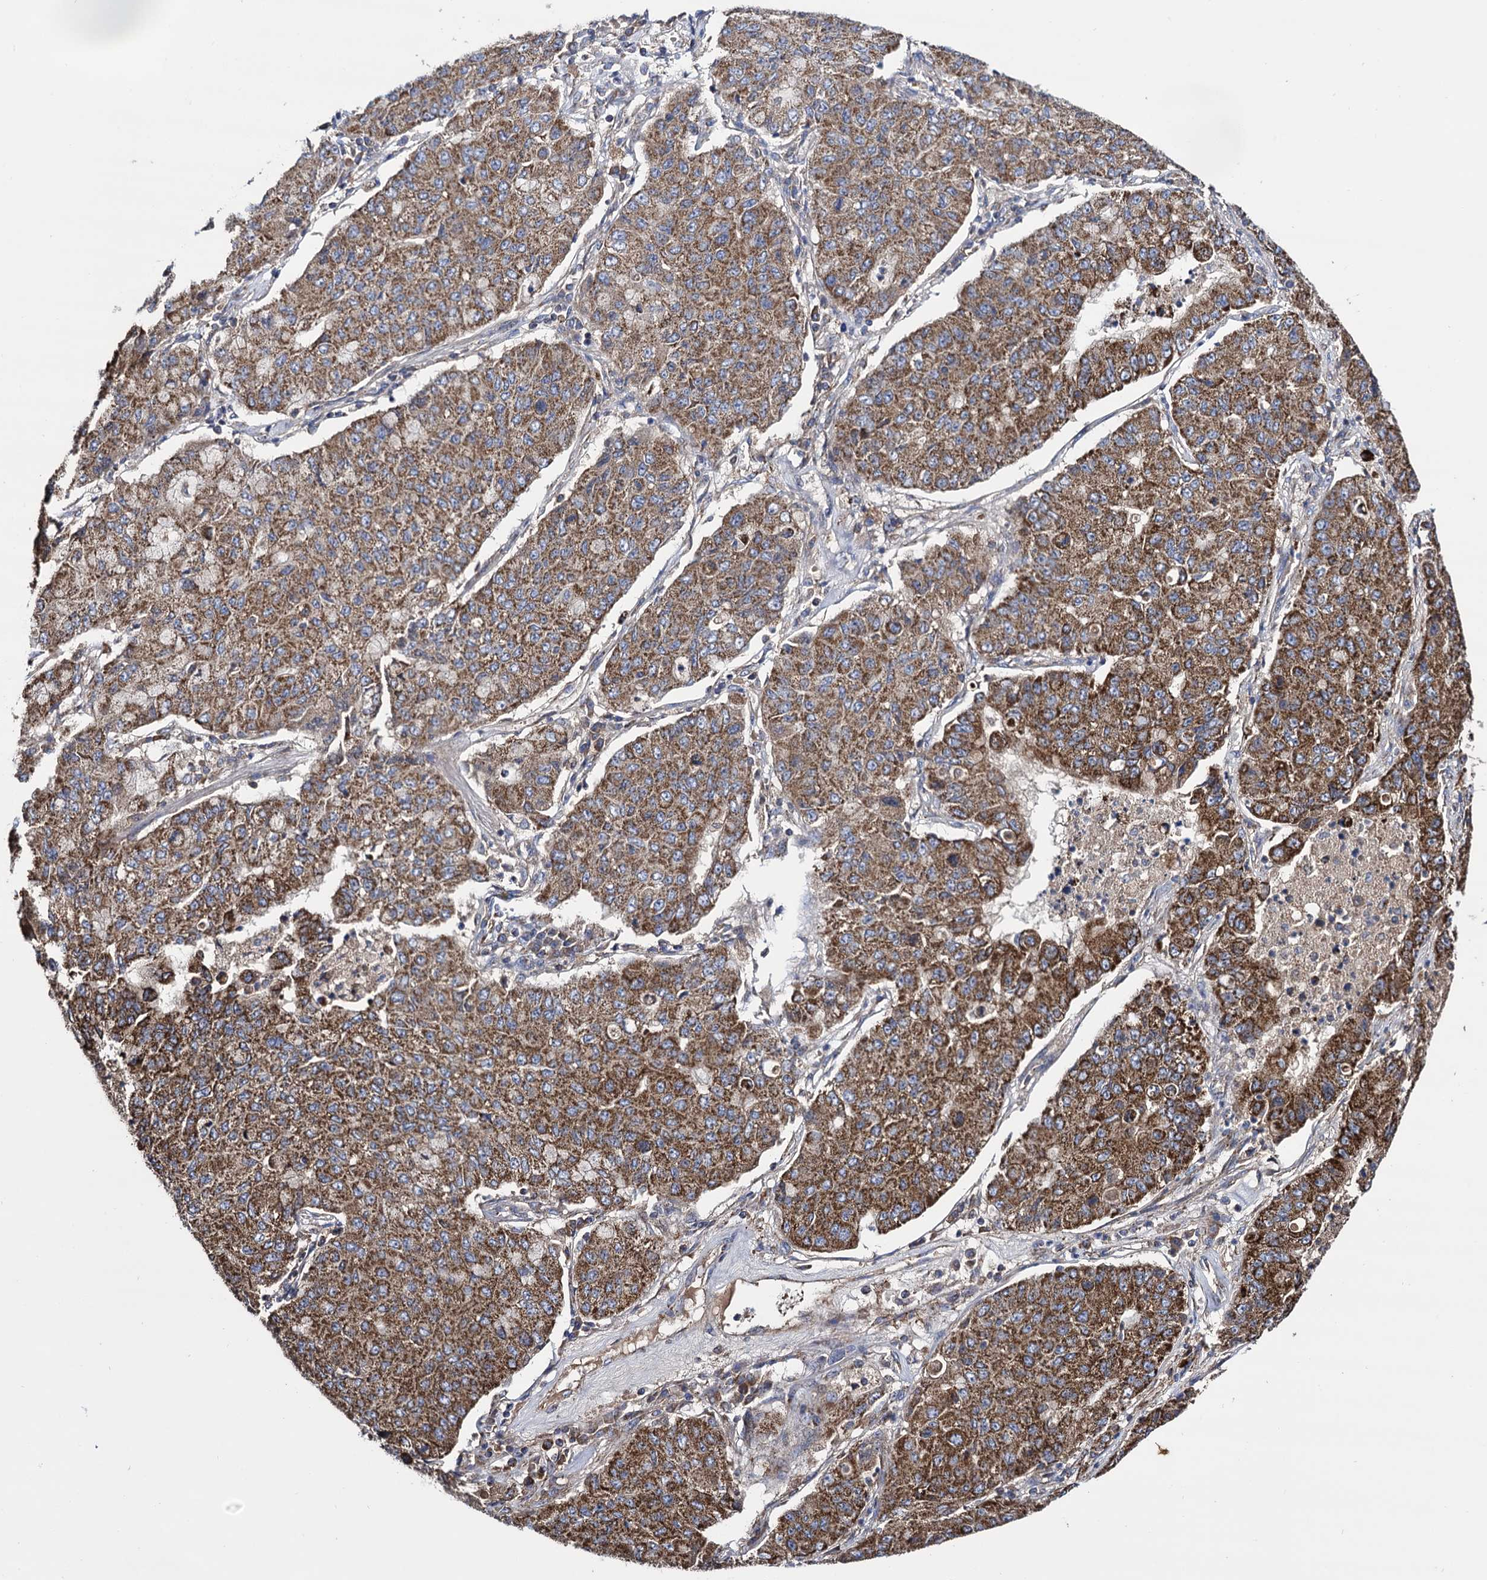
{"staining": {"intensity": "moderate", "quantity": ">75%", "location": "cytoplasmic/membranous"}, "tissue": "lung cancer", "cell_type": "Tumor cells", "image_type": "cancer", "snomed": [{"axis": "morphology", "description": "Squamous cell carcinoma, NOS"}, {"axis": "topography", "description": "Lung"}], "caption": "Human lung cancer stained with a brown dye shows moderate cytoplasmic/membranous positive expression in approximately >75% of tumor cells.", "gene": "IQCH", "patient": {"sex": "male", "age": 74}}